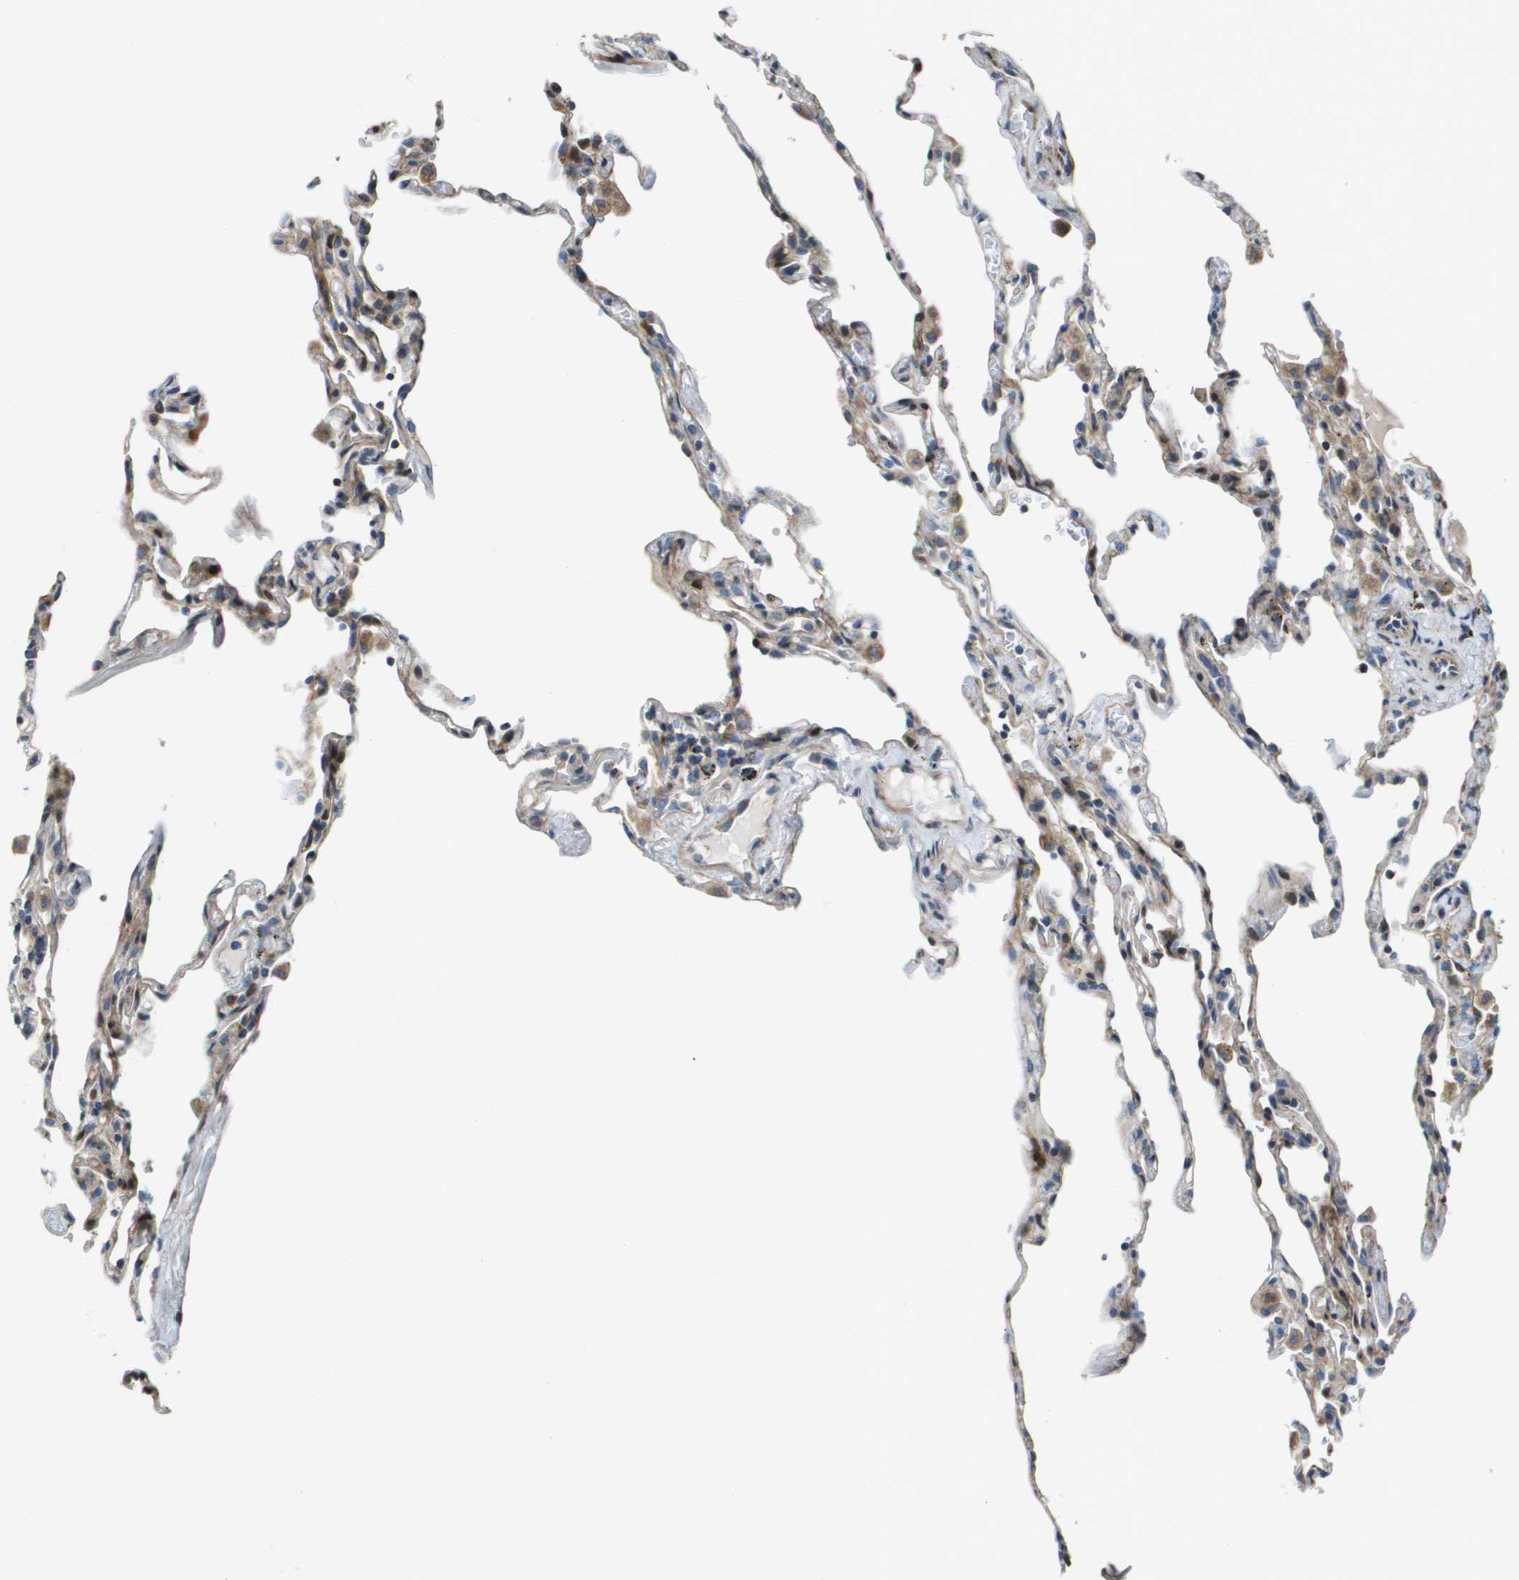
{"staining": {"intensity": "weak", "quantity": "<25%", "location": "cytoplasmic/membranous,nuclear"}, "tissue": "lung", "cell_type": "Alveolar cells", "image_type": "normal", "snomed": [{"axis": "morphology", "description": "Normal tissue, NOS"}, {"axis": "topography", "description": "Lung"}], "caption": "Immunohistochemistry of unremarkable human lung shows no positivity in alveolar cells. (DAB IHC with hematoxylin counter stain).", "gene": "MGAT3", "patient": {"sex": "male", "age": 59}}